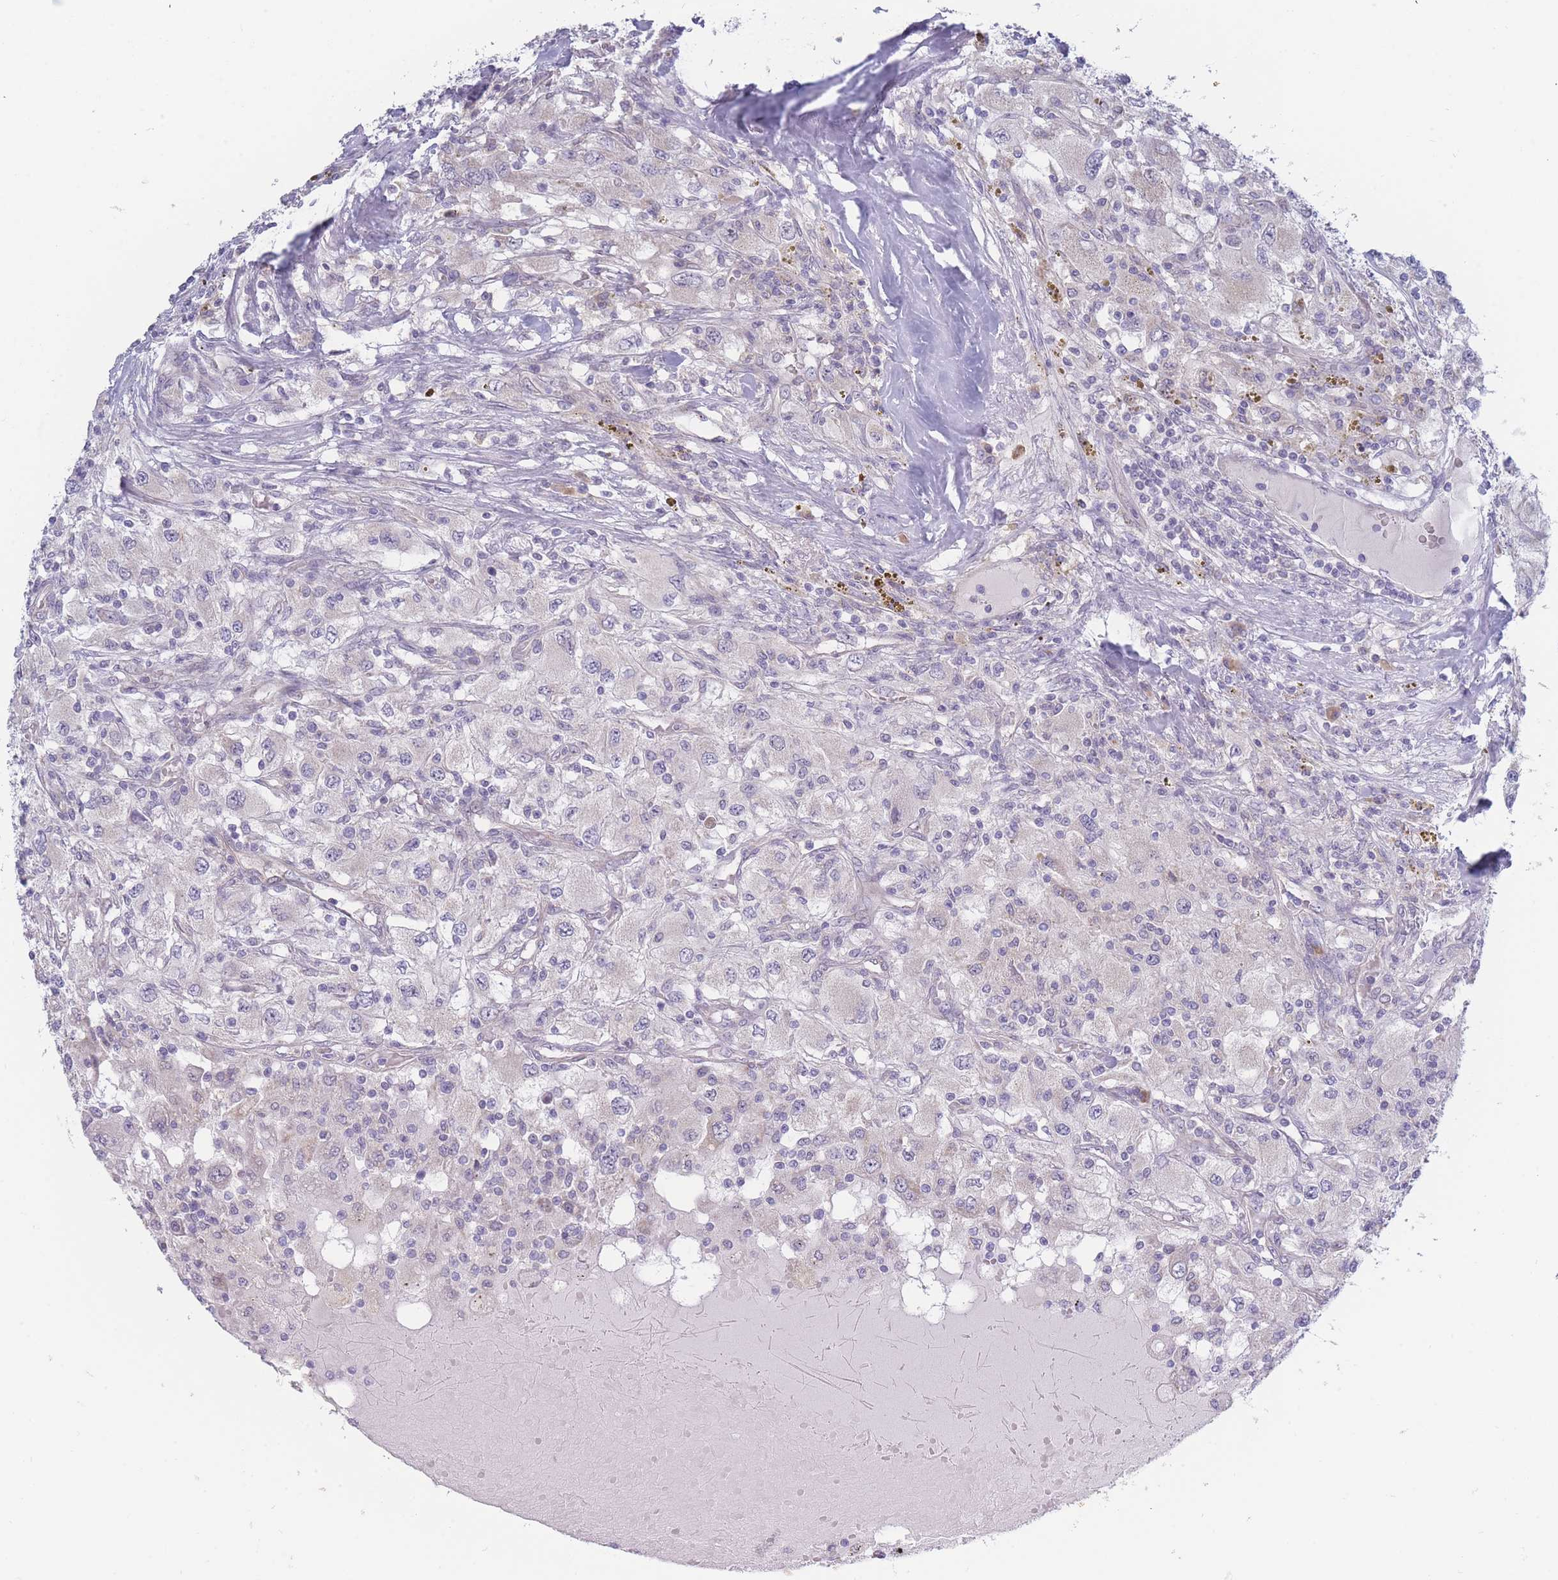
{"staining": {"intensity": "negative", "quantity": "none", "location": "none"}, "tissue": "renal cancer", "cell_type": "Tumor cells", "image_type": "cancer", "snomed": [{"axis": "morphology", "description": "Adenocarcinoma, NOS"}, {"axis": "topography", "description": "Kidney"}], "caption": "A photomicrograph of human renal cancer is negative for staining in tumor cells.", "gene": "FAM227B", "patient": {"sex": "female", "age": 67}}